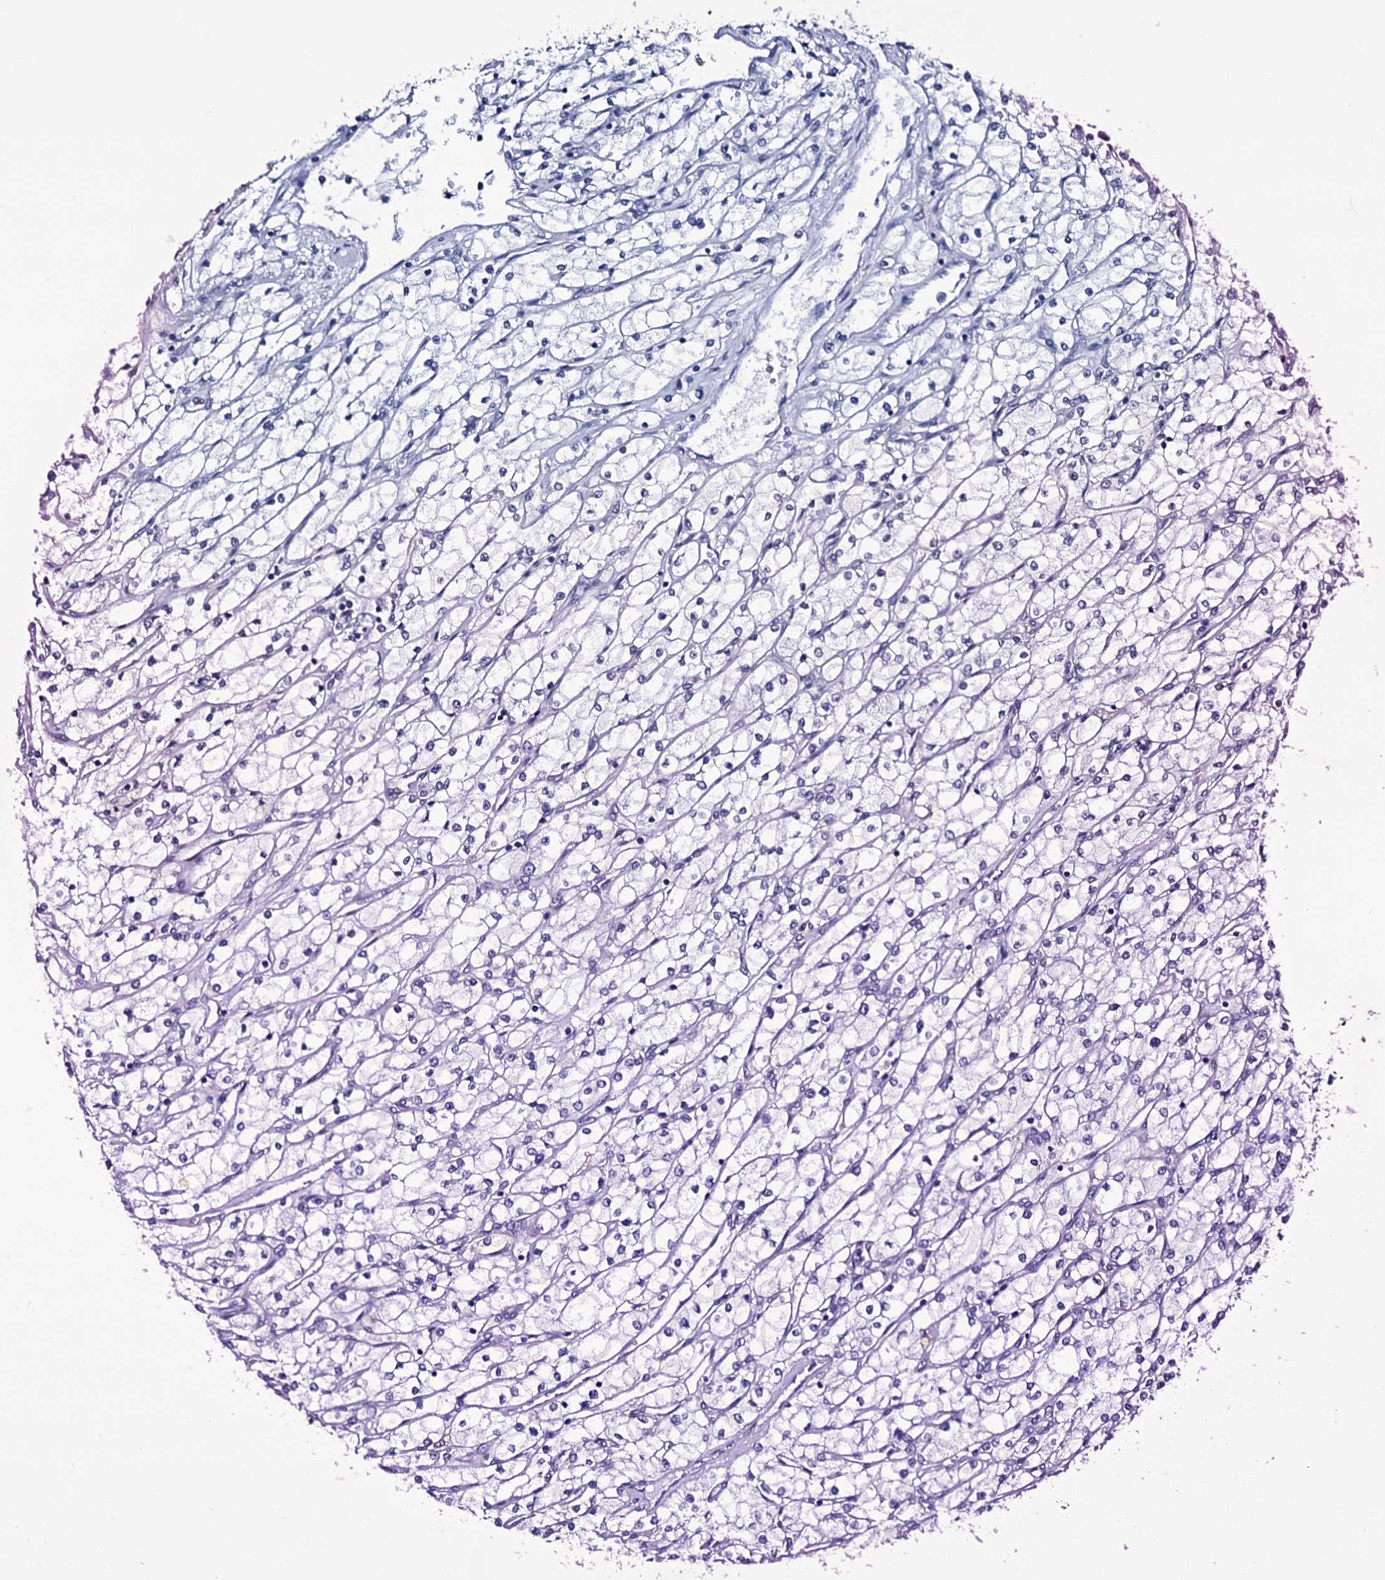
{"staining": {"intensity": "negative", "quantity": "none", "location": "none"}, "tissue": "renal cancer", "cell_type": "Tumor cells", "image_type": "cancer", "snomed": [{"axis": "morphology", "description": "Adenocarcinoma, NOS"}, {"axis": "topography", "description": "Kidney"}], "caption": "Renal cancer (adenocarcinoma) was stained to show a protein in brown. There is no significant expression in tumor cells.", "gene": "ITPRID2", "patient": {"sex": "male", "age": 80}}